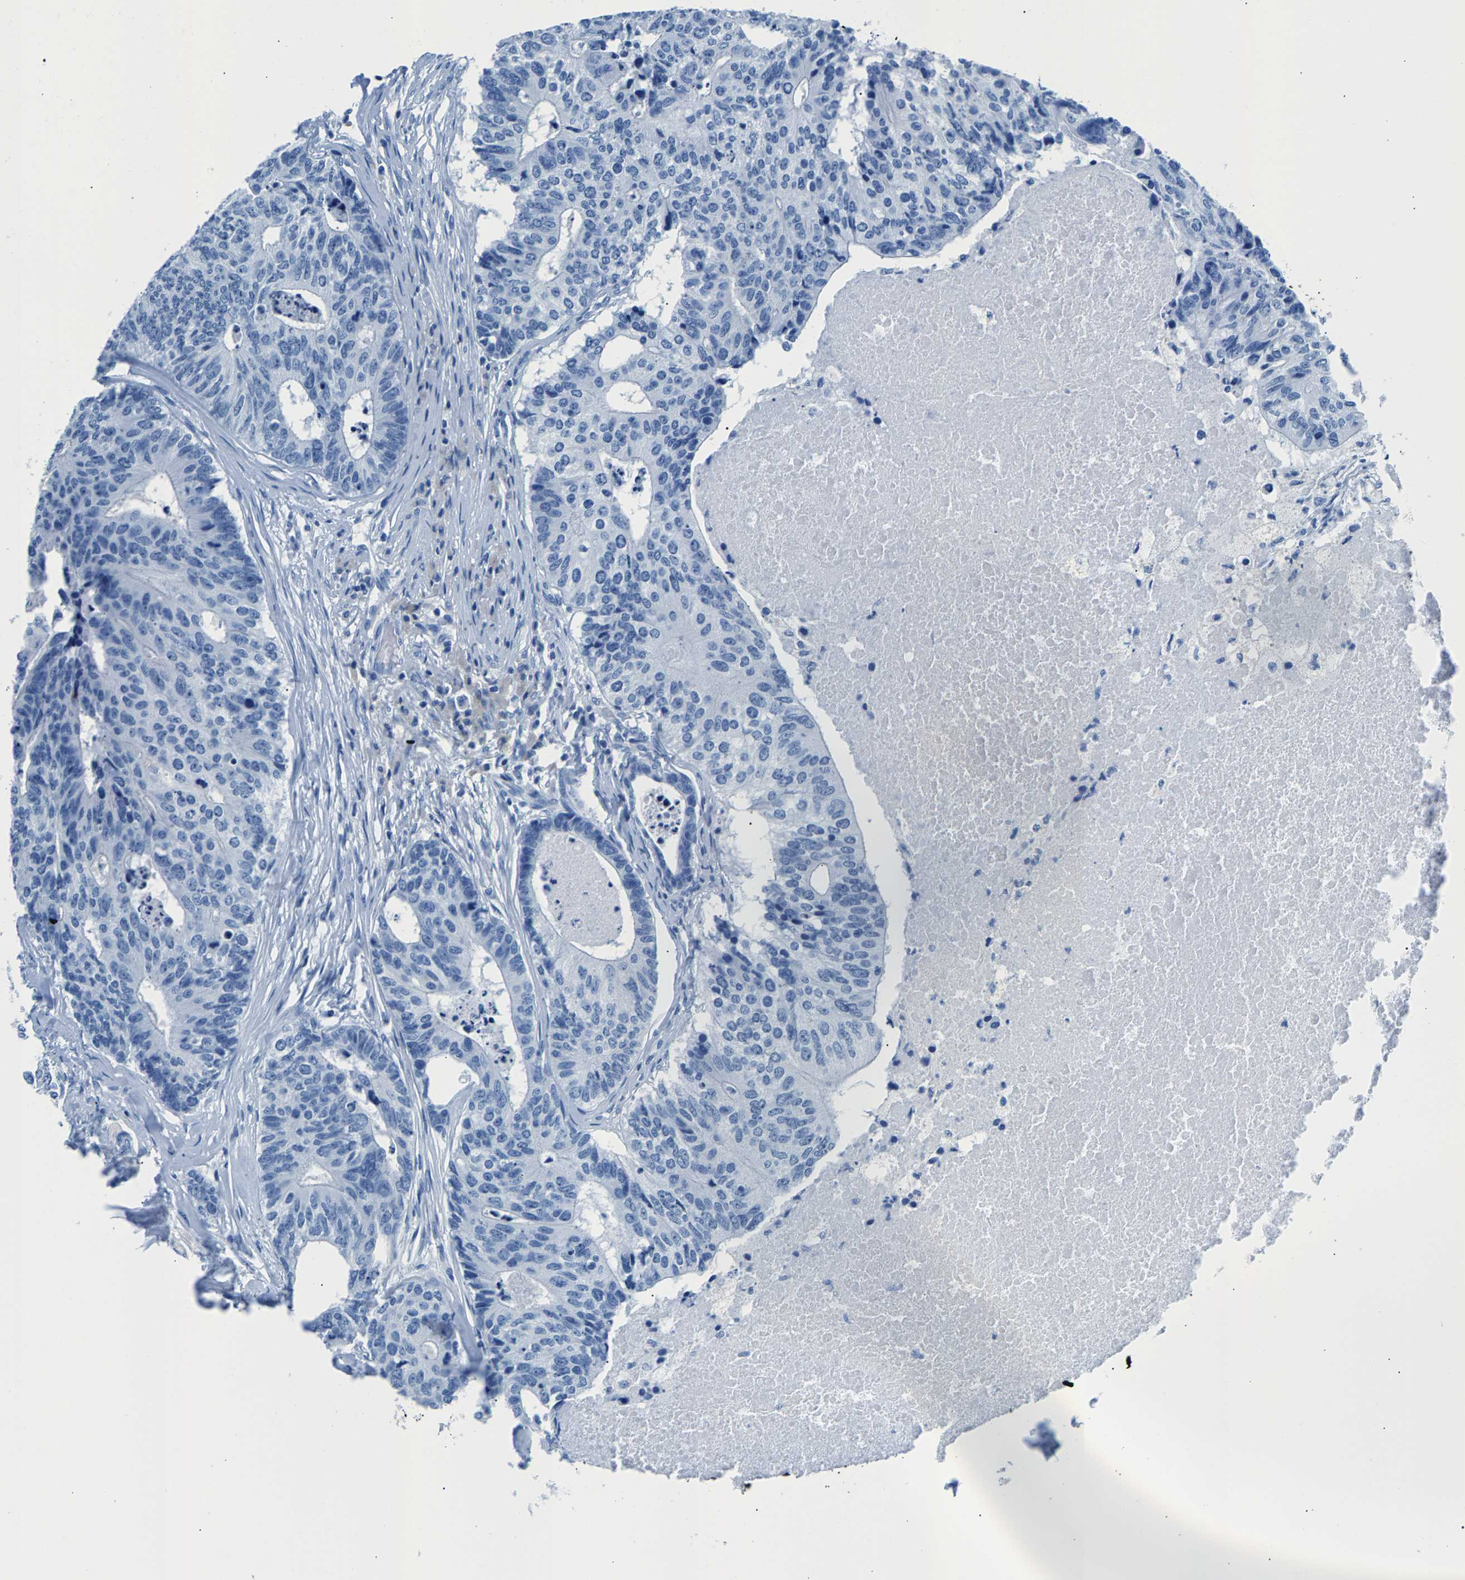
{"staining": {"intensity": "negative", "quantity": "none", "location": "none"}, "tissue": "colorectal cancer", "cell_type": "Tumor cells", "image_type": "cancer", "snomed": [{"axis": "morphology", "description": "Adenocarcinoma, NOS"}, {"axis": "topography", "description": "Colon"}], "caption": "Immunohistochemistry of human colorectal cancer (adenocarcinoma) exhibits no positivity in tumor cells.", "gene": "CPS1", "patient": {"sex": "female", "age": 67}}